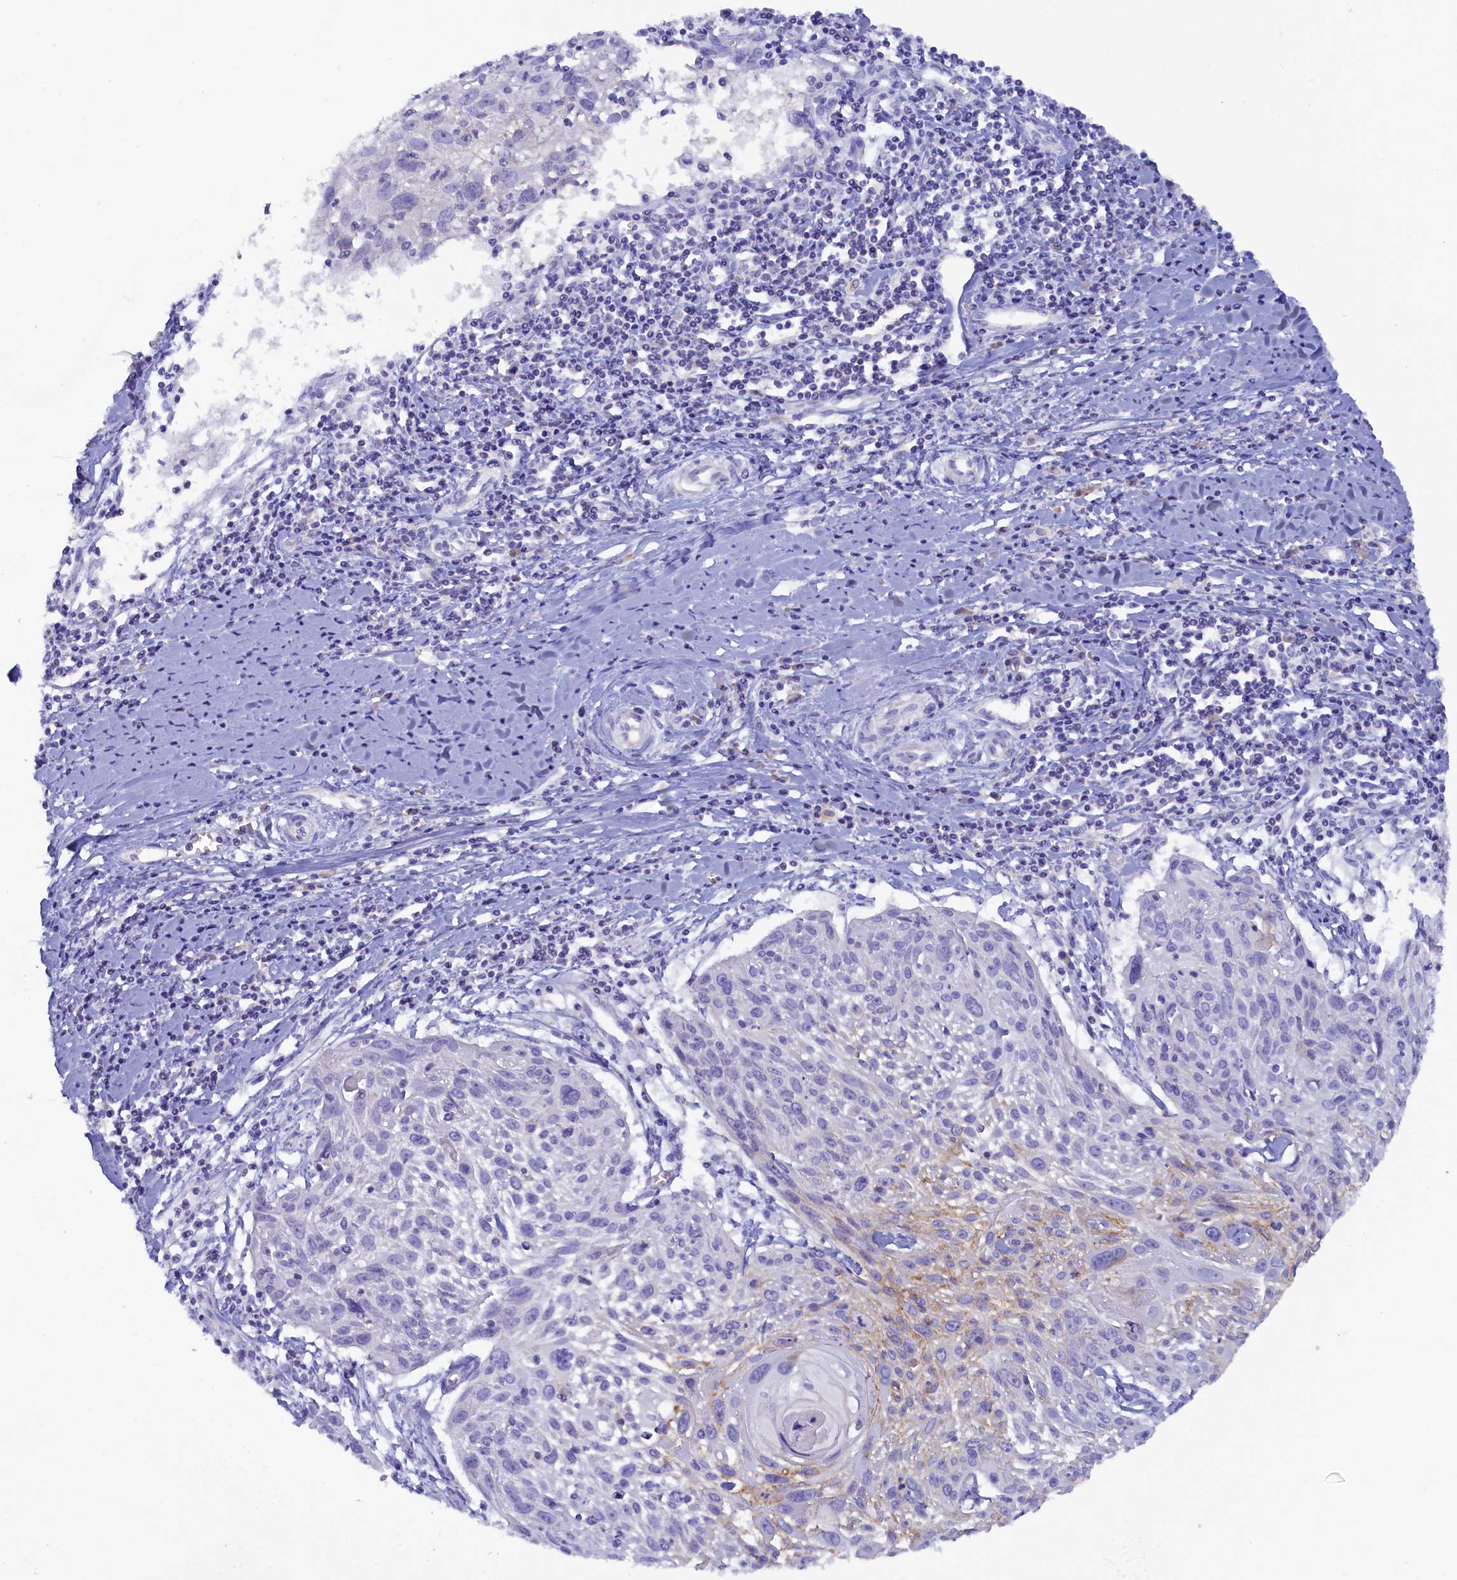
{"staining": {"intensity": "moderate", "quantity": "25%-75%", "location": "cytoplasmic/membranous"}, "tissue": "cervical cancer", "cell_type": "Tumor cells", "image_type": "cancer", "snomed": [{"axis": "morphology", "description": "Squamous cell carcinoma, NOS"}, {"axis": "topography", "description": "Cervix"}], "caption": "Immunohistochemistry (IHC) (DAB) staining of human squamous cell carcinoma (cervical) displays moderate cytoplasmic/membranous protein expression in approximately 25%-75% of tumor cells.", "gene": "MYADML2", "patient": {"sex": "female", "age": 51}}